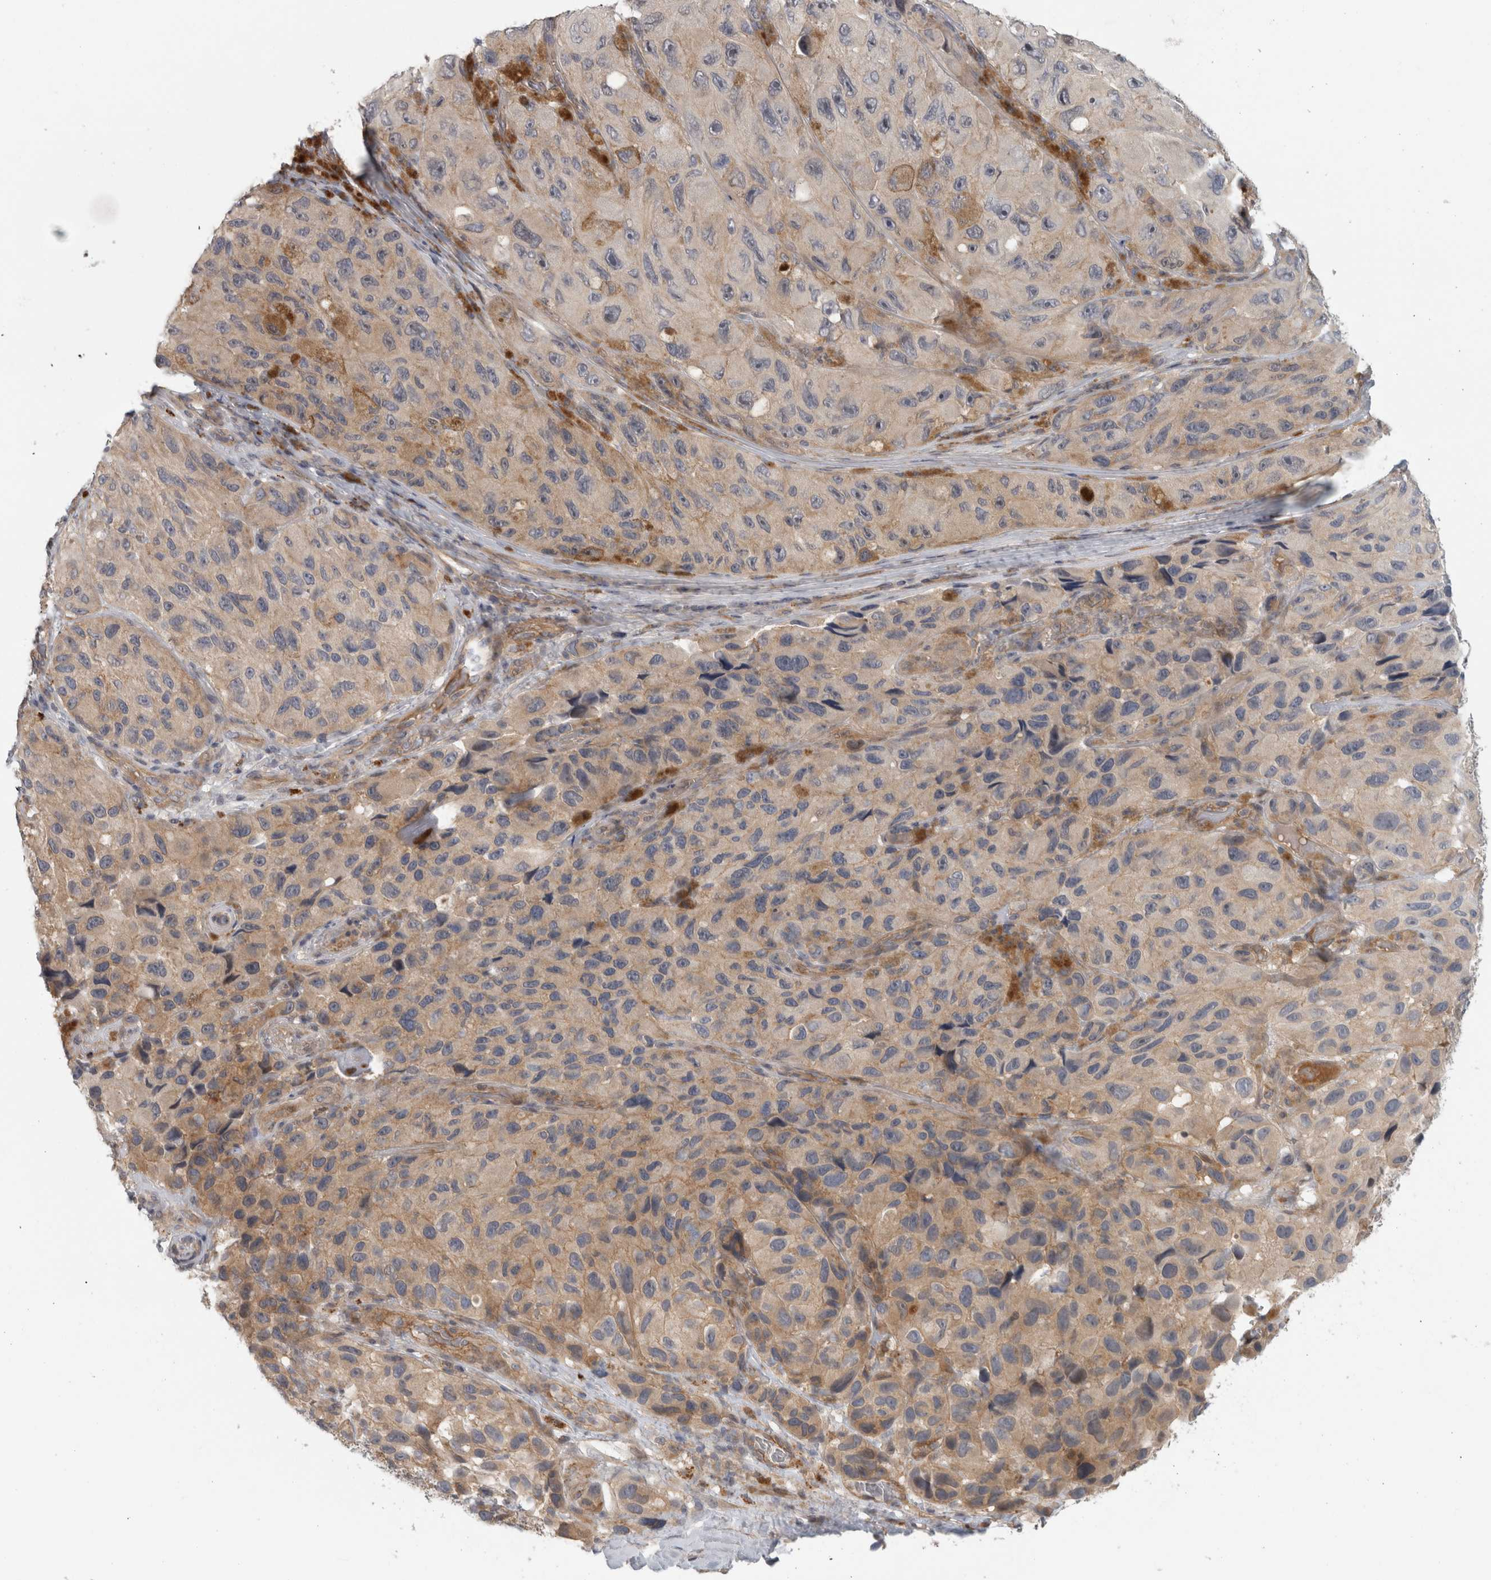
{"staining": {"intensity": "weak", "quantity": "<25%", "location": "cytoplasmic/membranous"}, "tissue": "melanoma", "cell_type": "Tumor cells", "image_type": "cancer", "snomed": [{"axis": "morphology", "description": "Malignant melanoma, NOS"}, {"axis": "topography", "description": "Skin"}], "caption": "Tumor cells are negative for brown protein staining in malignant melanoma.", "gene": "ZNF804B", "patient": {"sex": "female", "age": 73}}